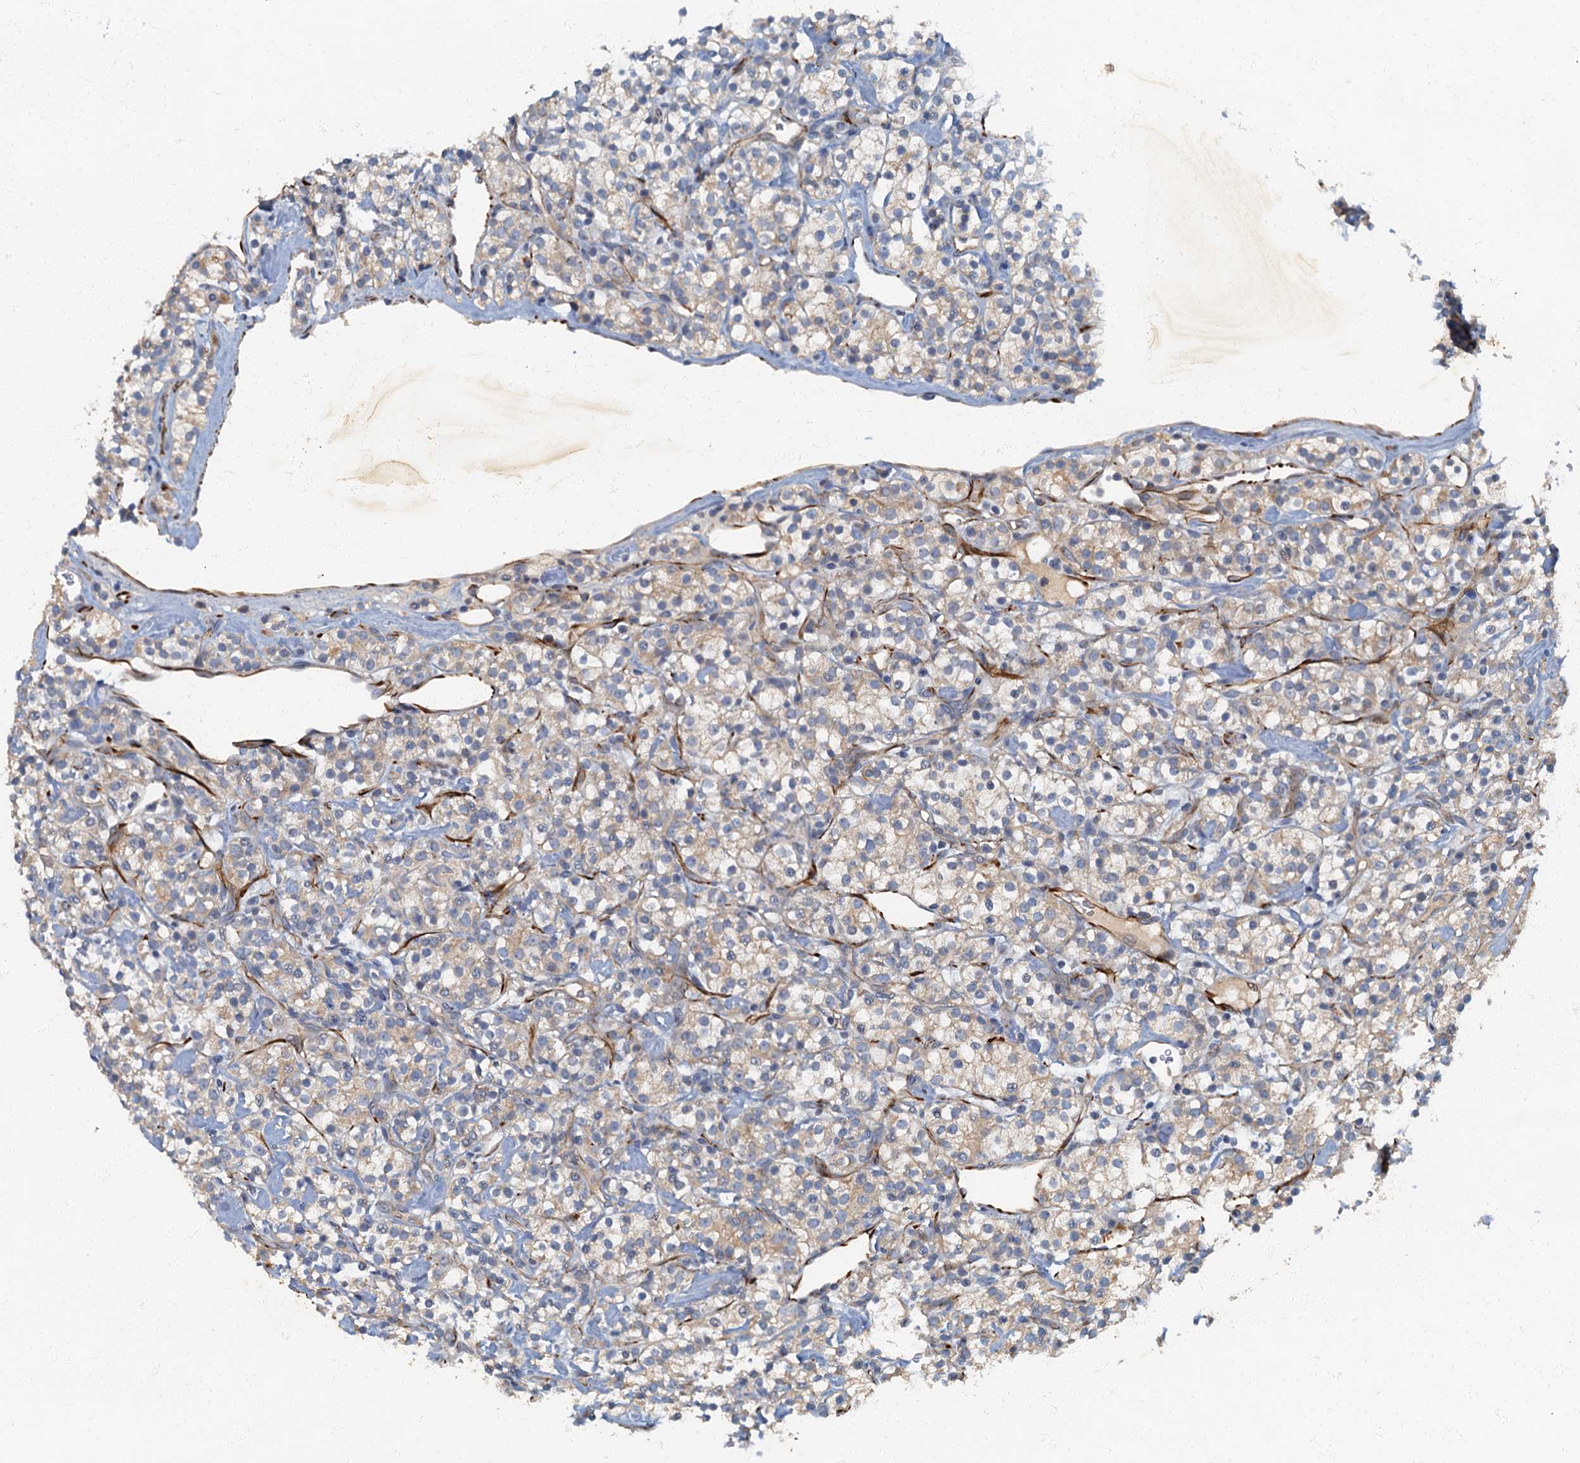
{"staining": {"intensity": "negative", "quantity": "none", "location": "none"}, "tissue": "renal cancer", "cell_type": "Tumor cells", "image_type": "cancer", "snomed": [{"axis": "morphology", "description": "Adenocarcinoma, NOS"}, {"axis": "topography", "description": "Kidney"}], "caption": "Immunohistochemical staining of renal cancer (adenocarcinoma) displays no significant expression in tumor cells.", "gene": "ARL11", "patient": {"sex": "male", "age": 77}}